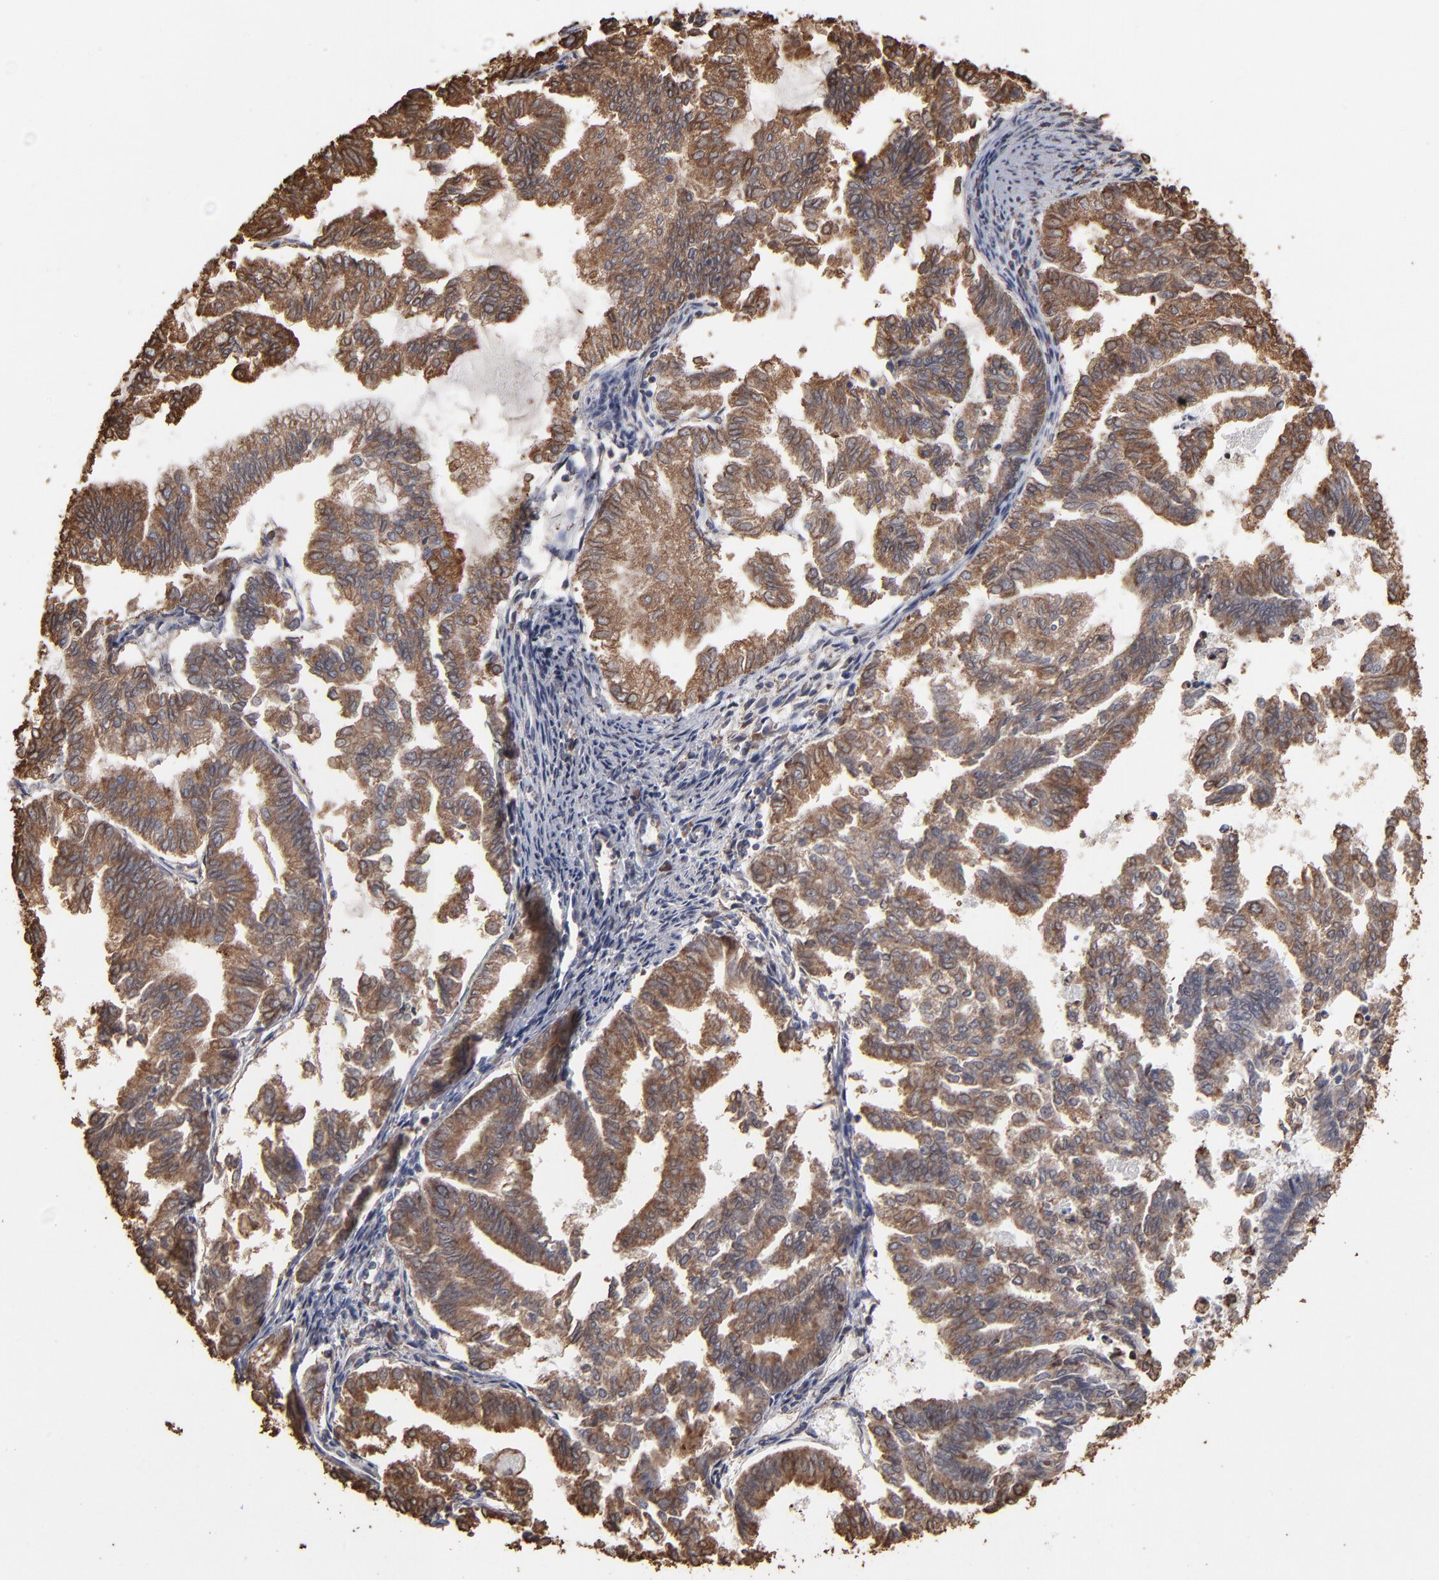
{"staining": {"intensity": "moderate", "quantity": ">75%", "location": "cytoplasmic/membranous"}, "tissue": "endometrial cancer", "cell_type": "Tumor cells", "image_type": "cancer", "snomed": [{"axis": "morphology", "description": "Adenocarcinoma, NOS"}, {"axis": "topography", "description": "Endometrium"}], "caption": "Protein staining by immunohistochemistry reveals moderate cytoplasmic/membranous staining in about >75% of tumor cells in endometrial adenocarcinoma. (IHC, brightfield microscopy, high magnification).", "gene": "PDIA3", "patient": {"sex": "female", "age": 79}}